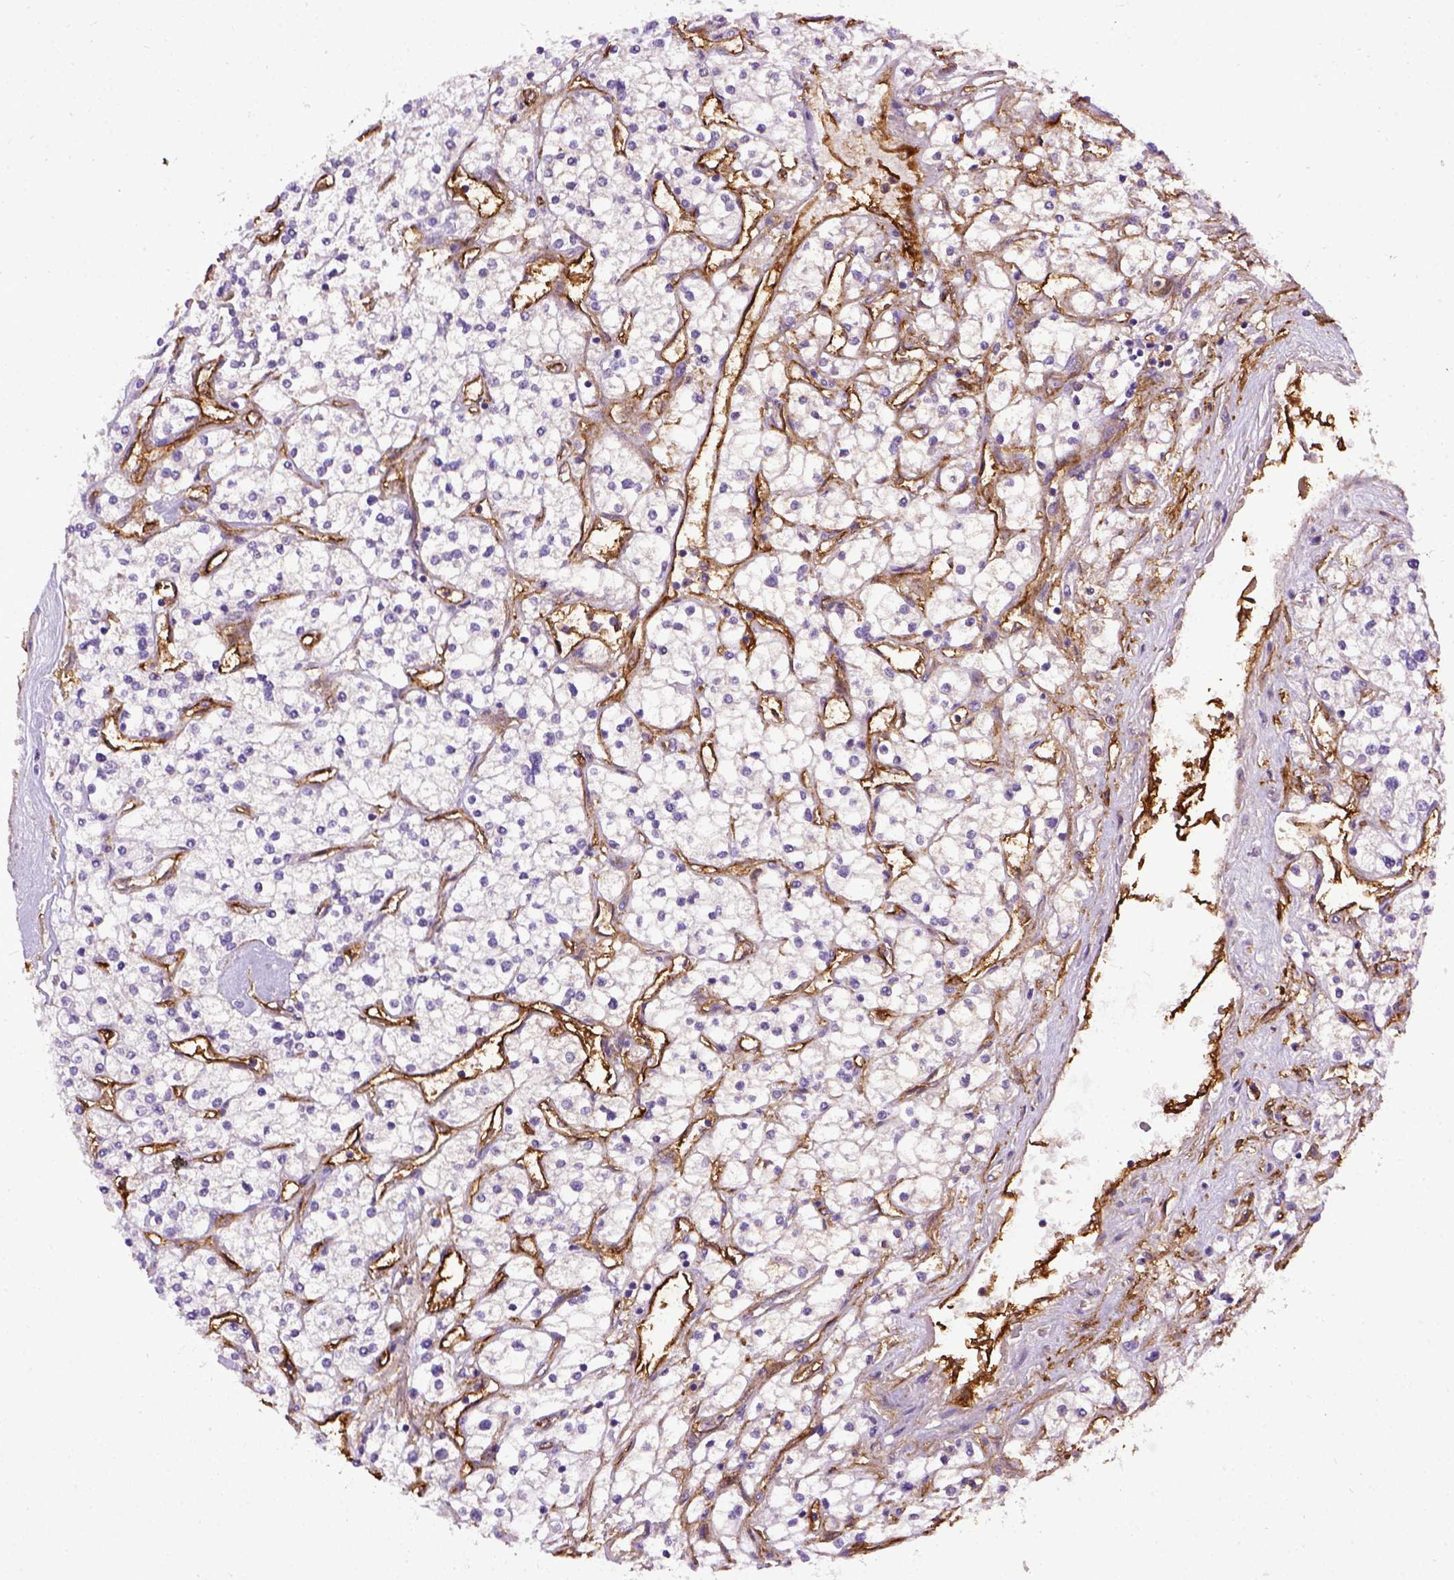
{"staining": {"intensity": "negative", "quantity": "none", "location": "none"}, "tissue": "renal cancer", "cell_type": "Tumor cells", "image_type": "cancer", "snomed": [{"axis": "morphology", "description": "Adenocarcinoma, NOS"}, {"axis": "topography", "description": "Kidney"}], "caption": "Tumor cells show no significant protein expression in adenocarcinoma (renal). (DAB (3,3'-diaminobenzidine) IHC with hematoxylin counter stain).", "gene": "ENG", "patient": {"sex": "male", "age": 80}}